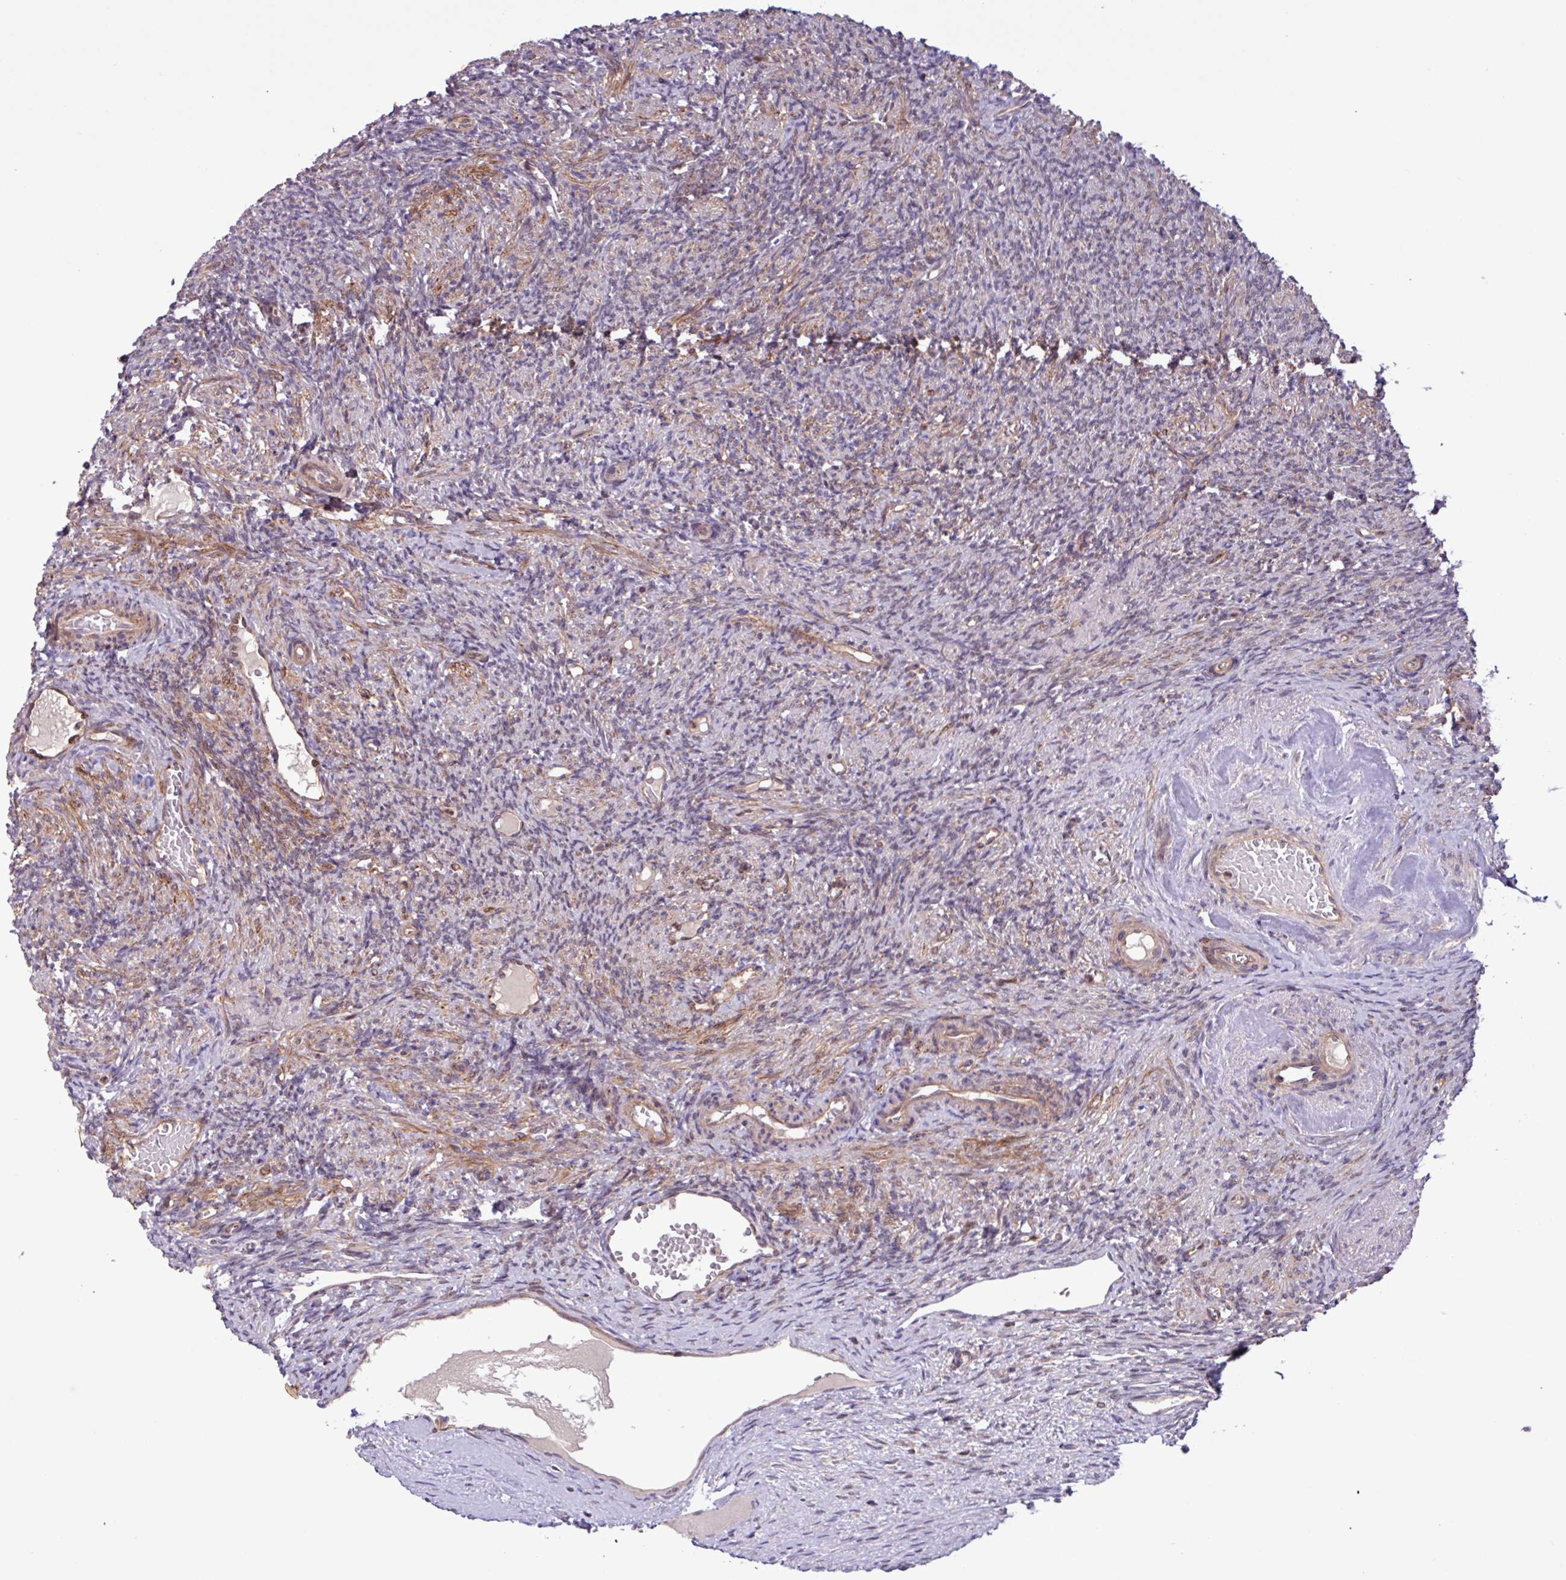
{"staining": {"intensity": "weak", "quantity": "<25%", "location": "cytoplasmic/membranous"}, "tissue": "ovary", "cell_type": "Follicle cells", "image_type": "normal", "snomed": [{"axis": "morphology", "description": "Normal tissue, NOS"}, {"axis": "topography", "description": "Ovary"}], "caption": "IHC of normal human ovary shows no expression in follicle cells. (Immunohistochemistry (ihc), brightfield microscopy, high magnification).", "gene": "CNTRL", "patient": {"sex": "female", "age": 51}}